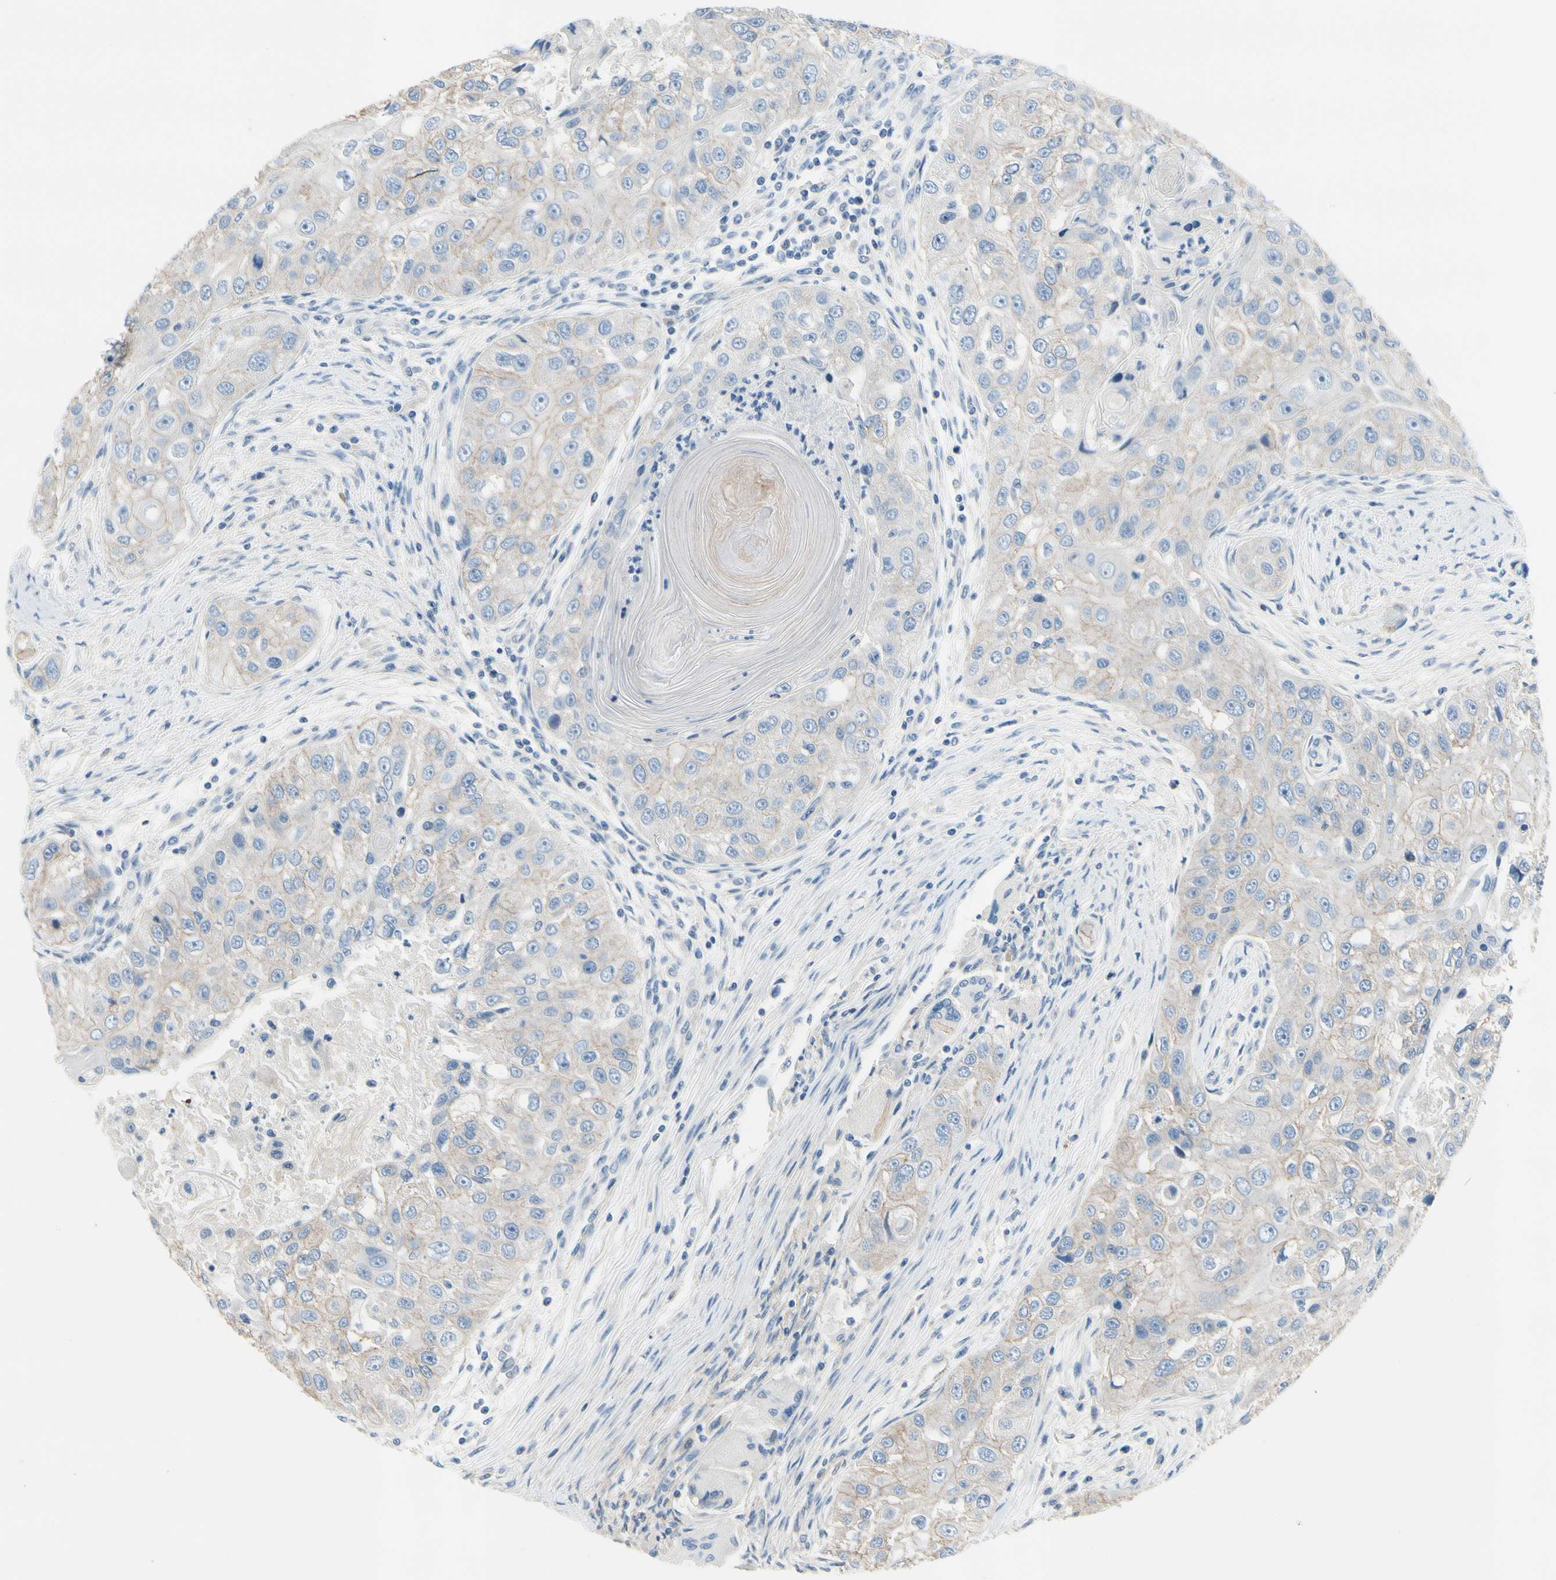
{"staining": {"intensity": "weak", "quantity": "25%-75%", "location": "cytoplasmic/membranous"}, "tissue": "head and neck cancer", "cell_type": "Tumor cells", "image_type": "cancer", "snomed": [{"axis": "morphology", "description": "Normal tissue, NOS"}, {"axis": "morphology", "description": "Squamous cell carcinoma, NOS"}, {"axis": "topography", "description": "Skeletal muscle"}, {"axis": "topography", "description": "Head-Neck"}], "caption": "About 25%-75% of tumor cells in squamous cell carcinoma (head and neck) exhibit weak cytoplasmic/membranous protein staining as visualized by brown immunohistochemical staining.", "gene": "CA14", "patient": {"sex": "male", "age": 51}}